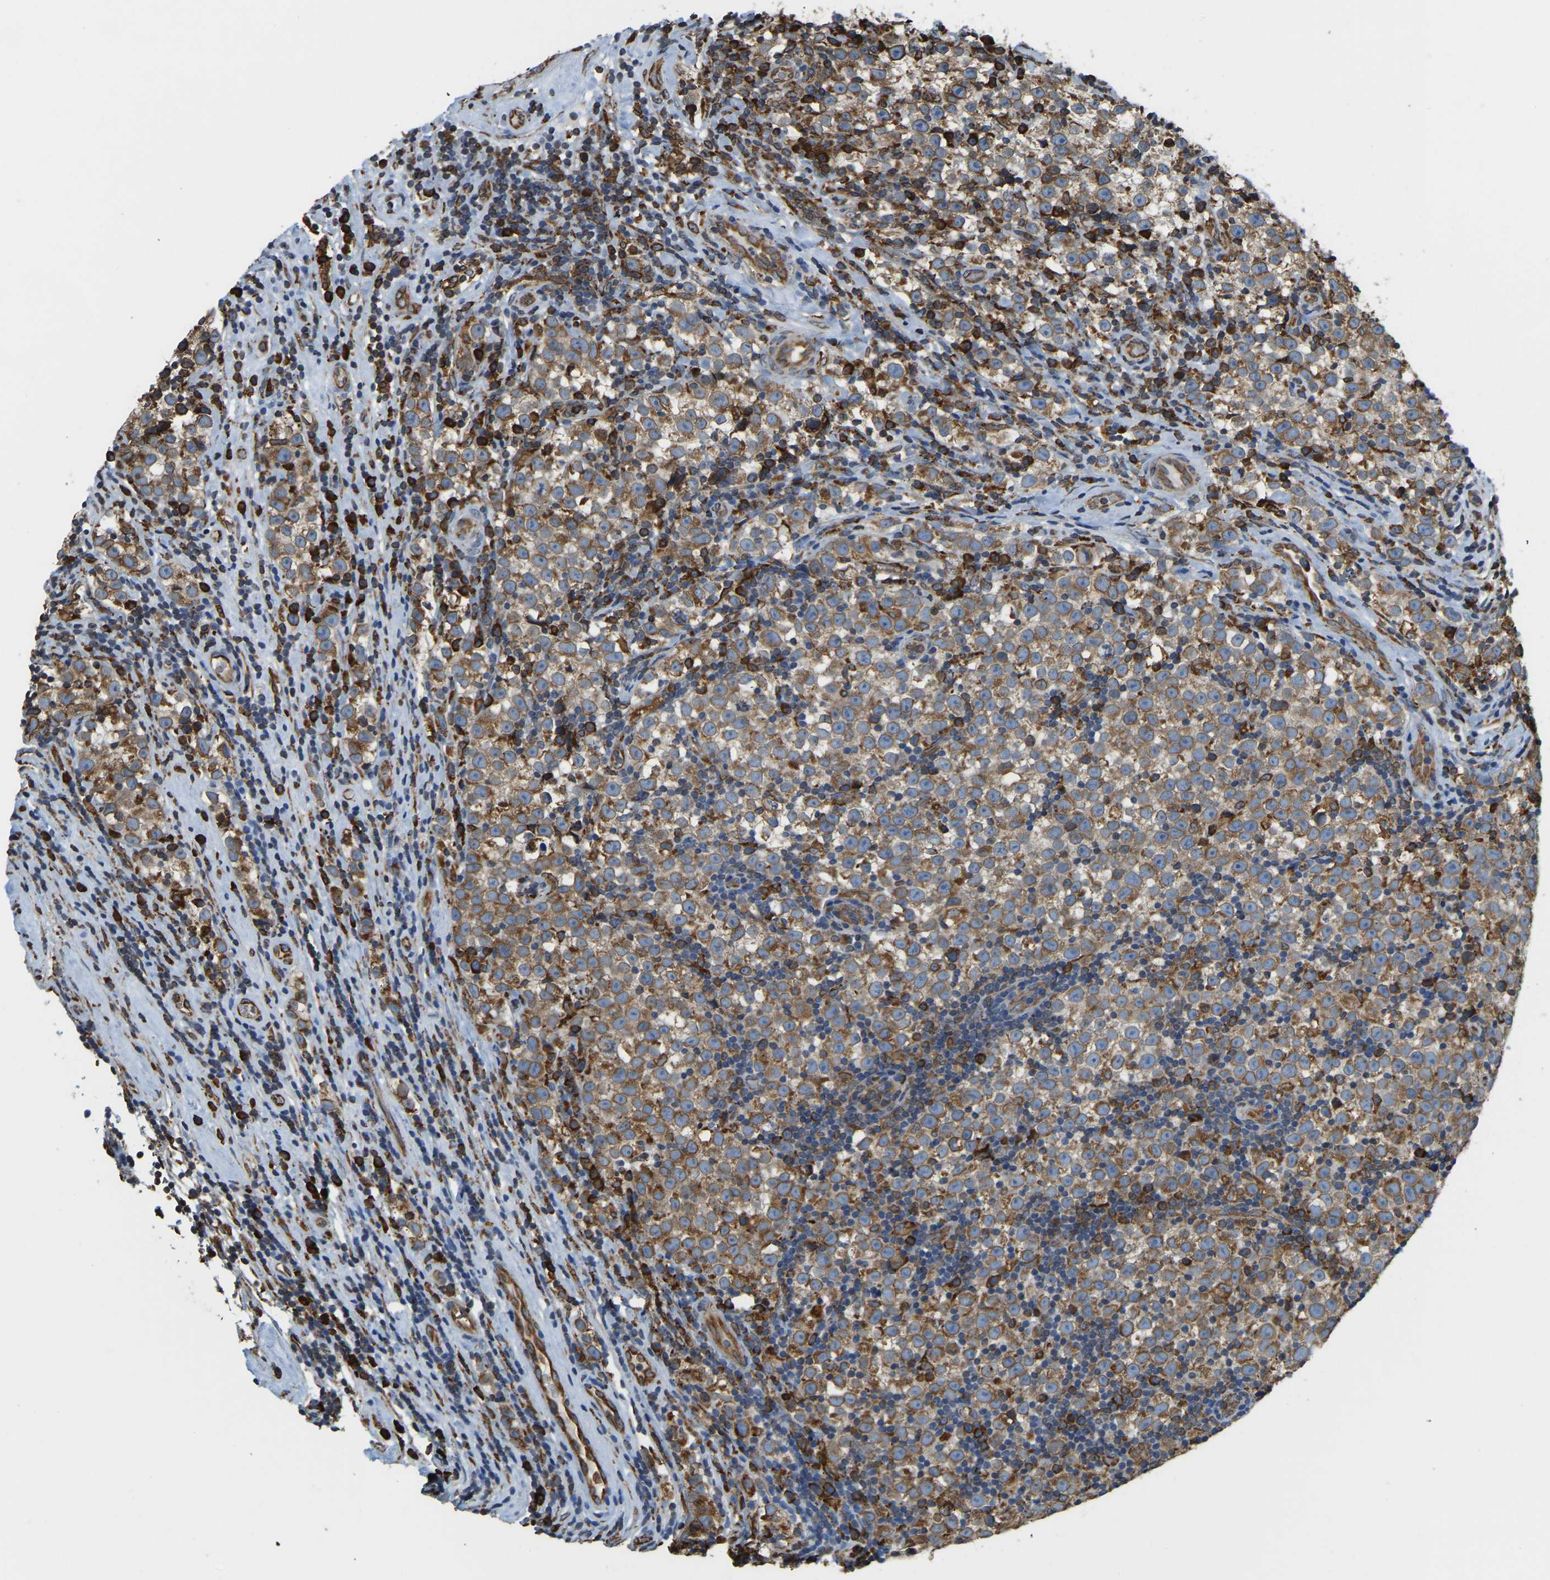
{"staining": {"intensity": "moderate", "quantity": ">75%", "location": "cytoplasmic/membranous"}, "tissue": "testis cancer", "cell_type": "Tumor cells", "image_type": "cancer", "snomed": [{"axis": "morphology", "description": "Normal tissue, NOS"}, {"axis": "morphology", "description": "Seminoma, NOS"}, {"axis": "topography", "description": "Testis"}], "caption": "The immunohistochemical stain shows moderate cytoplasmic/membranous expression in tumor cells of testis cancer (seminoma) tissue.", "gene": "RNF115", "patient": {"sex": "male", "age": 43}}